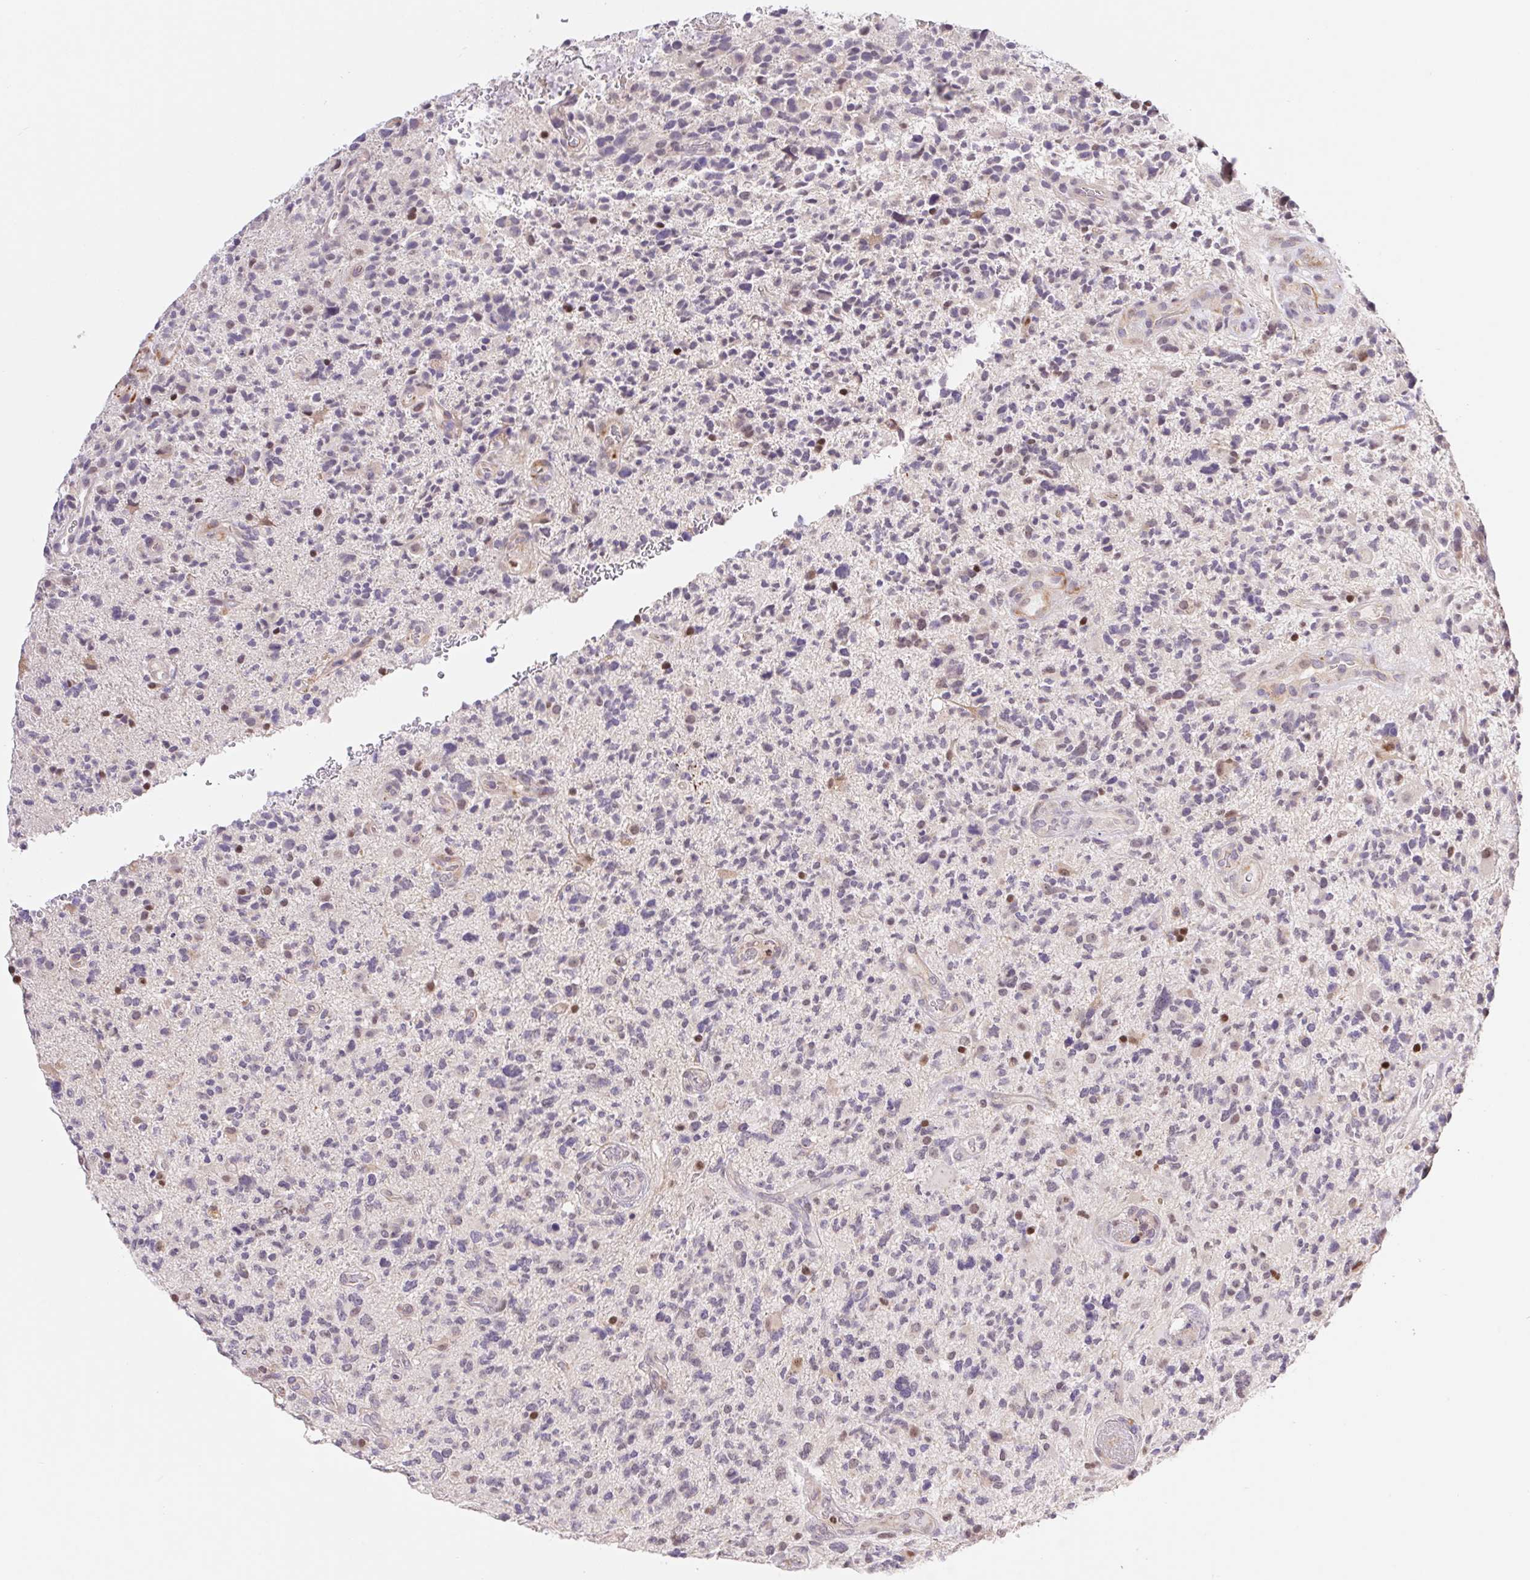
{"staining": {"intensity": "negative", "quantity": "none", "location": "none"}, "tissue": "glioma", "cell_type": "Tumor cells", "image_type": "cancer", "snomed": [{"axis": "morphology", "description": "Glioma, malignant, High grade"}, {"axis": "topography", "description": "Brain"}], "caption": "Histopathology image shows no protein positivity in tumor cells of malignant glioma (high-grade) tissue.", "gene": "L3MBTL4", "patient": {"sex": "female", "age": 71}}